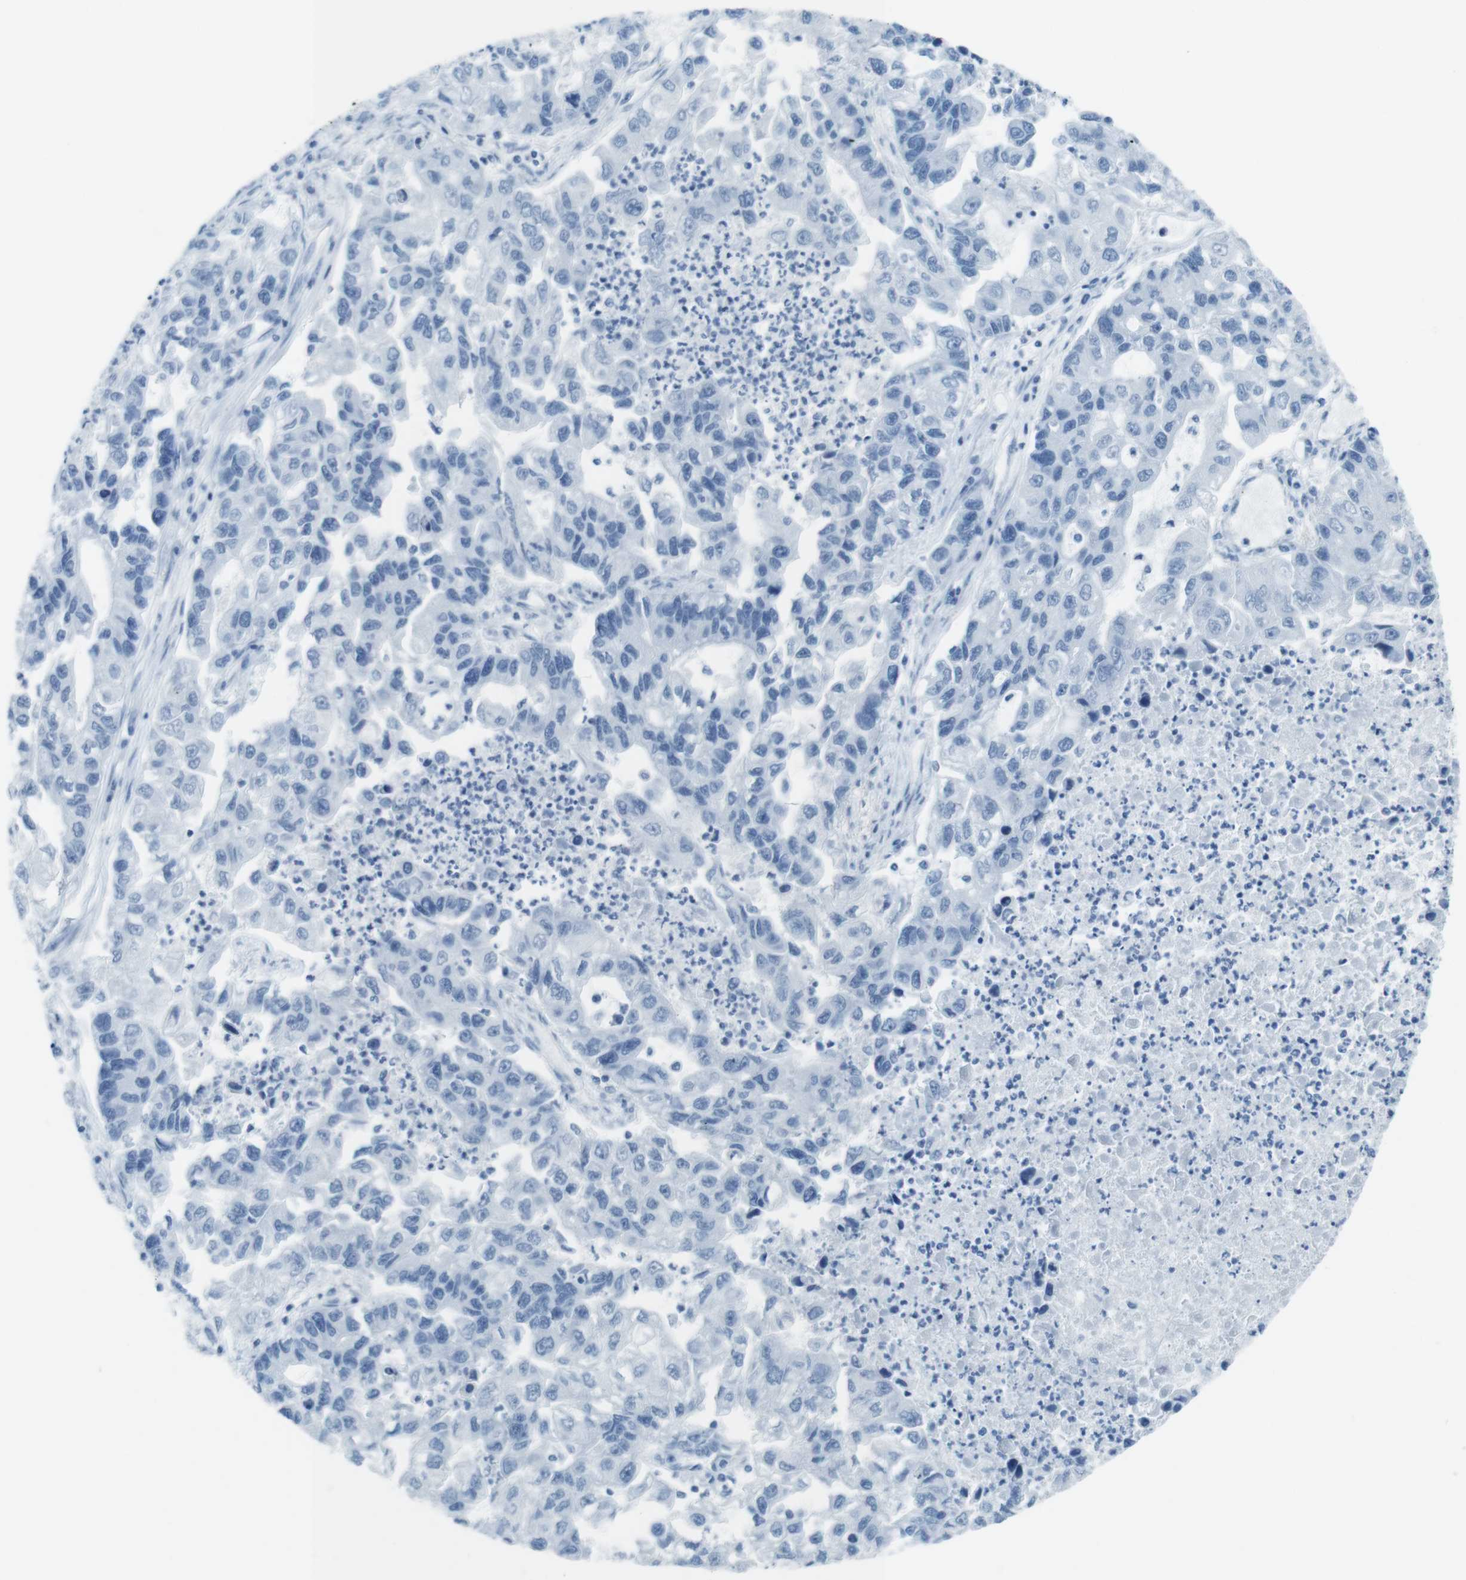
{"staining": {"intensity": "negative", "quantity": "none", "location": "none"}, "tissue": "lung cancer", "cell_type": "Tumor cells", "image_type": "cancer", "snomed": [{"axis": "morphology", "description": "Adenocarcinoma, NOS"}, {"axis": "topography", "description": "Lung"}], "caption": "High power microscopy photomicrograph of an IHC micrograph of lung cancer (adenocarcinoma), revealing no significant positivity in tumor cells.", "gene": "TMEM207", "patient": {"sex": "female", "age": 51}}